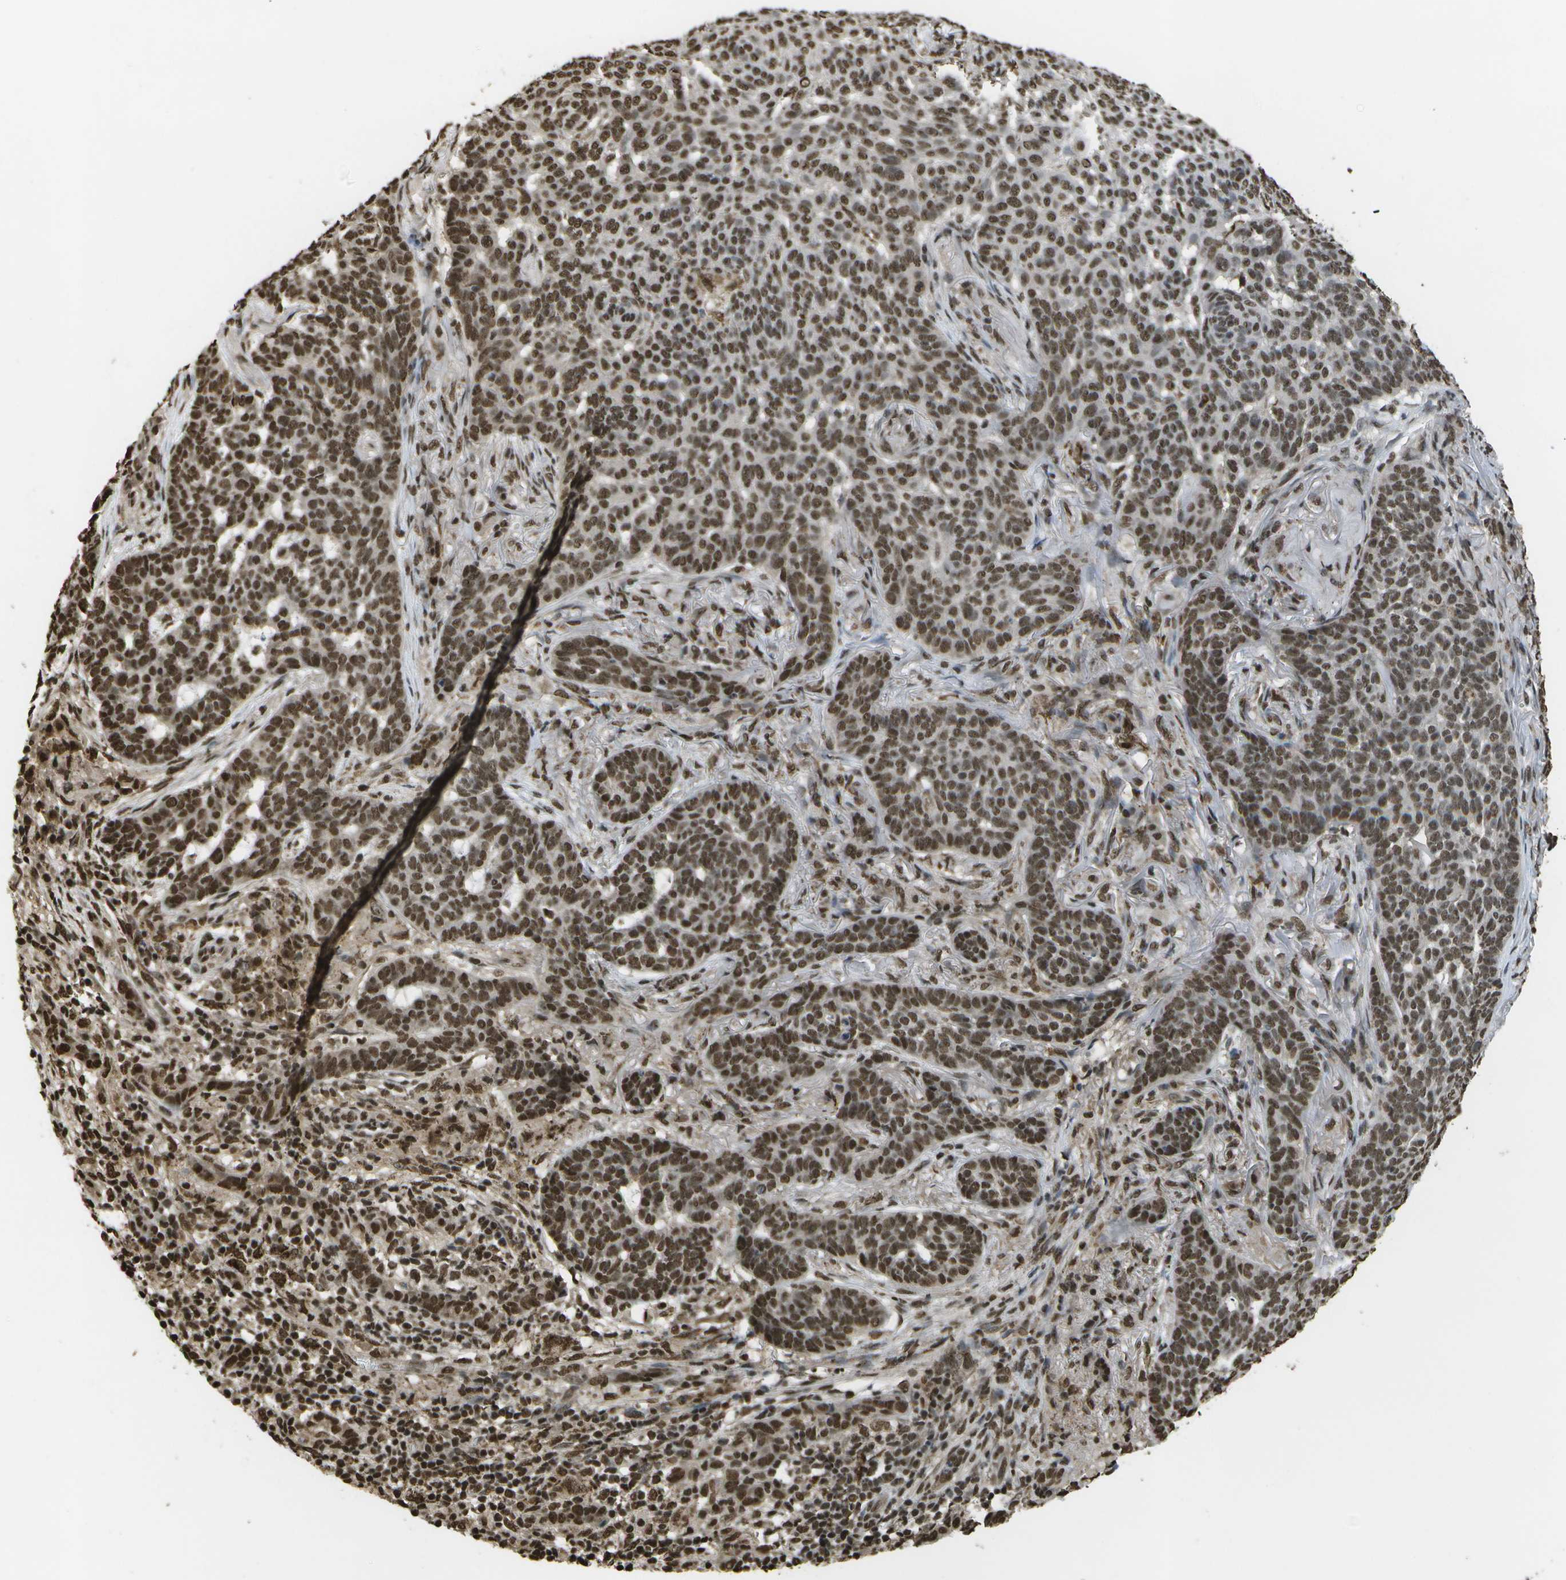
{"staining": {"intensity": "strong", "quantity": ">75%", "location": "nuclear"}, "tissue": "skin cancer", "cell_type": "Tumor cells", "image_type": "cancer", "snomed": [{"axis": "morphology", "description": "Basal cell carcinoma"}, {"axis": "topography", "description": "Skin"}], "caption": "Protein analysis of skin basal cell carcinoma tissue reveals strong nuclear expression in approximately >75% of tumor cells. (brown staining indicates protein expression, while blue staining denotes nuclei).", "gene": "SPEN", "patient": {"sex": "male", "age": 85}}